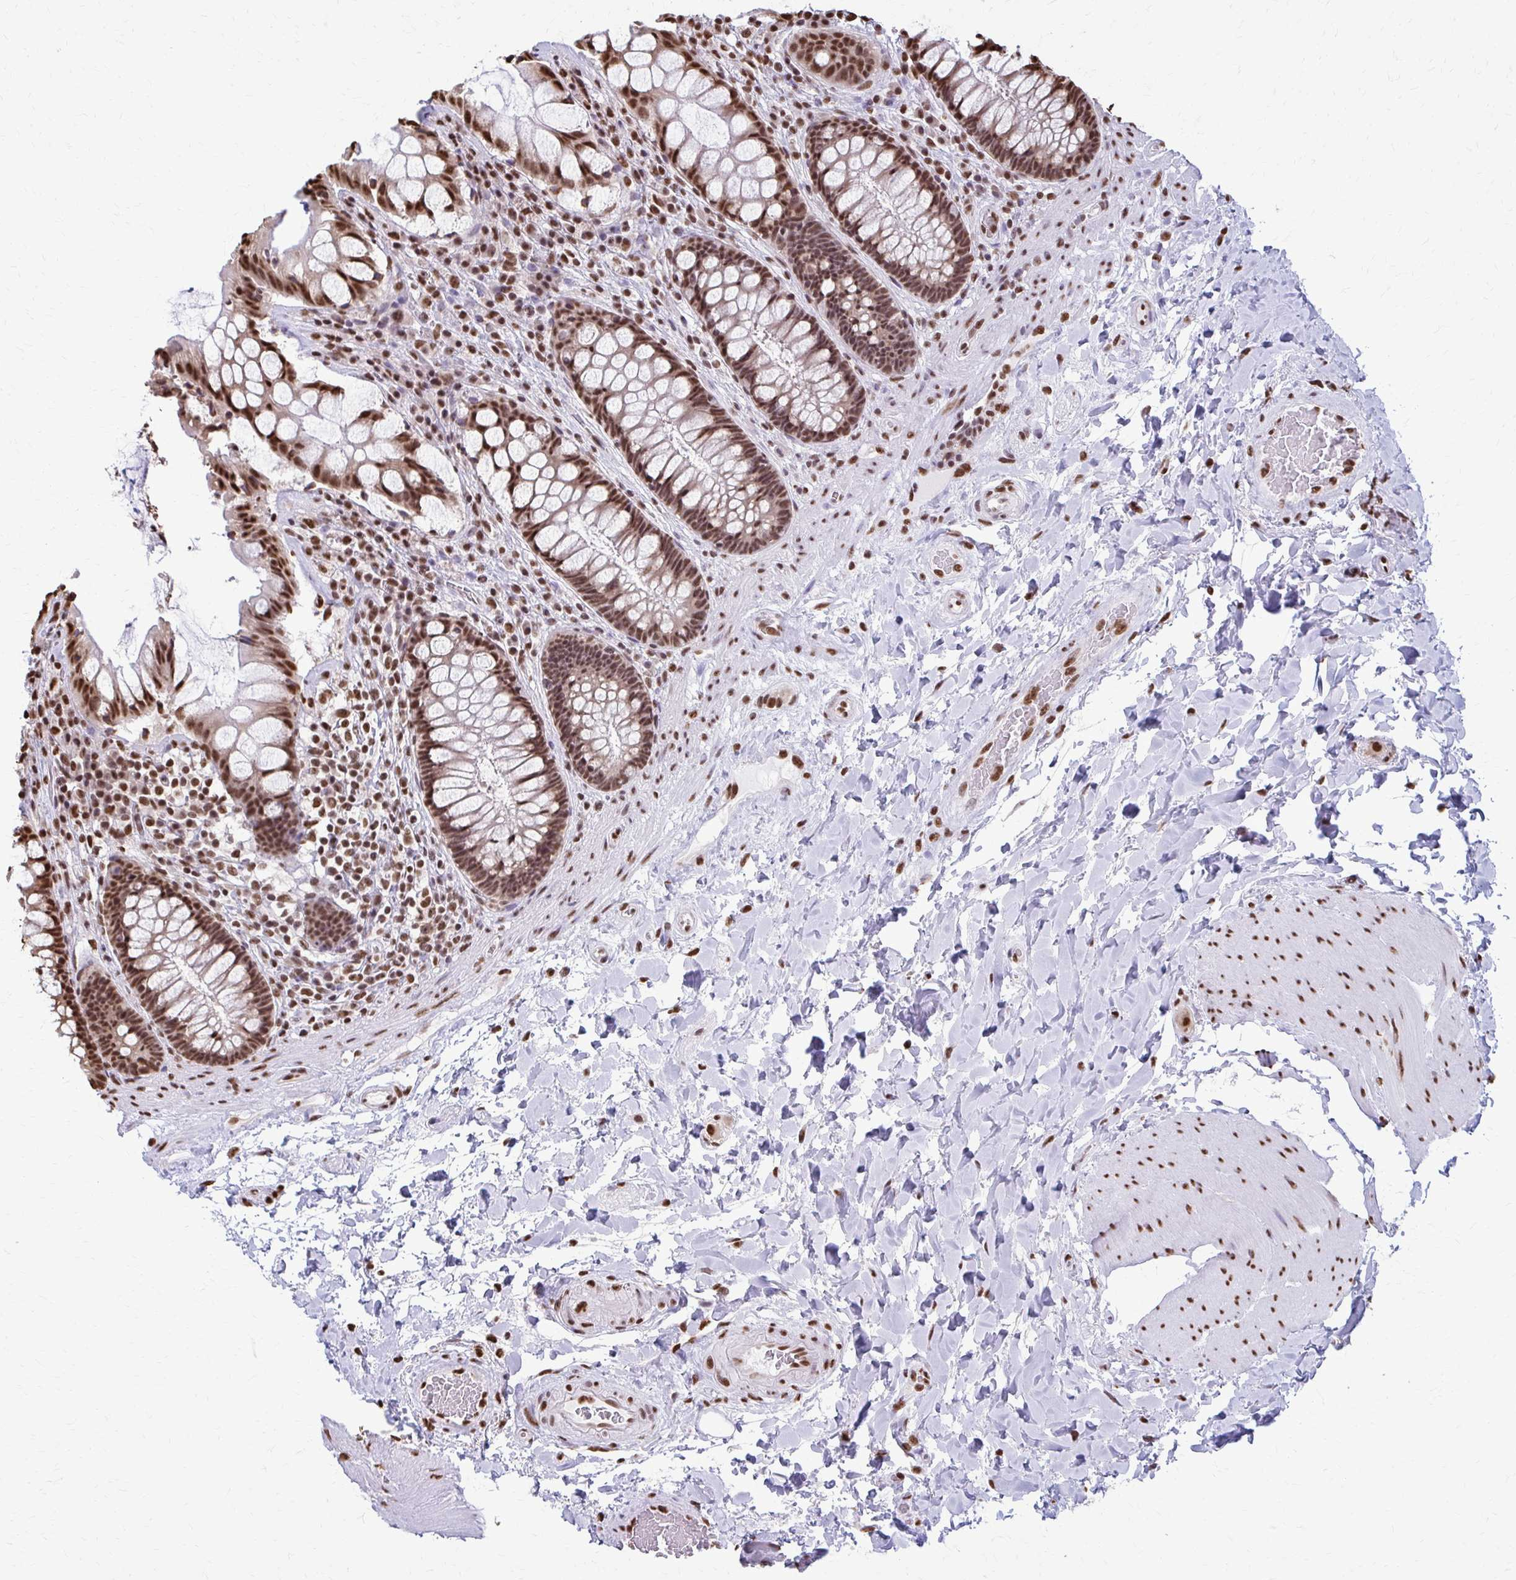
{"staining": {"intensity": "moderate", "quantity": ">75%", "location": "nuclear"}, "tissue": "rectum", "cell_type": "Glandular cells", "image_type": "normal", "snomed": [{"axis": "morphology", "description": "Normal tissue, NOS"}, {"axis": "topography", "description": "Rectum"}], "caption": "Brown immunohistochemical staining in benign rectum reveals moderate nuclear positivity in approximately >75% of glandular cells. (Stains: DAB in brown, nuclei in blue, Microscopy: brightfield microscopy at high magnification).", "gene": "SNRPA", "patient": {"sex": "female", "age": 58}}